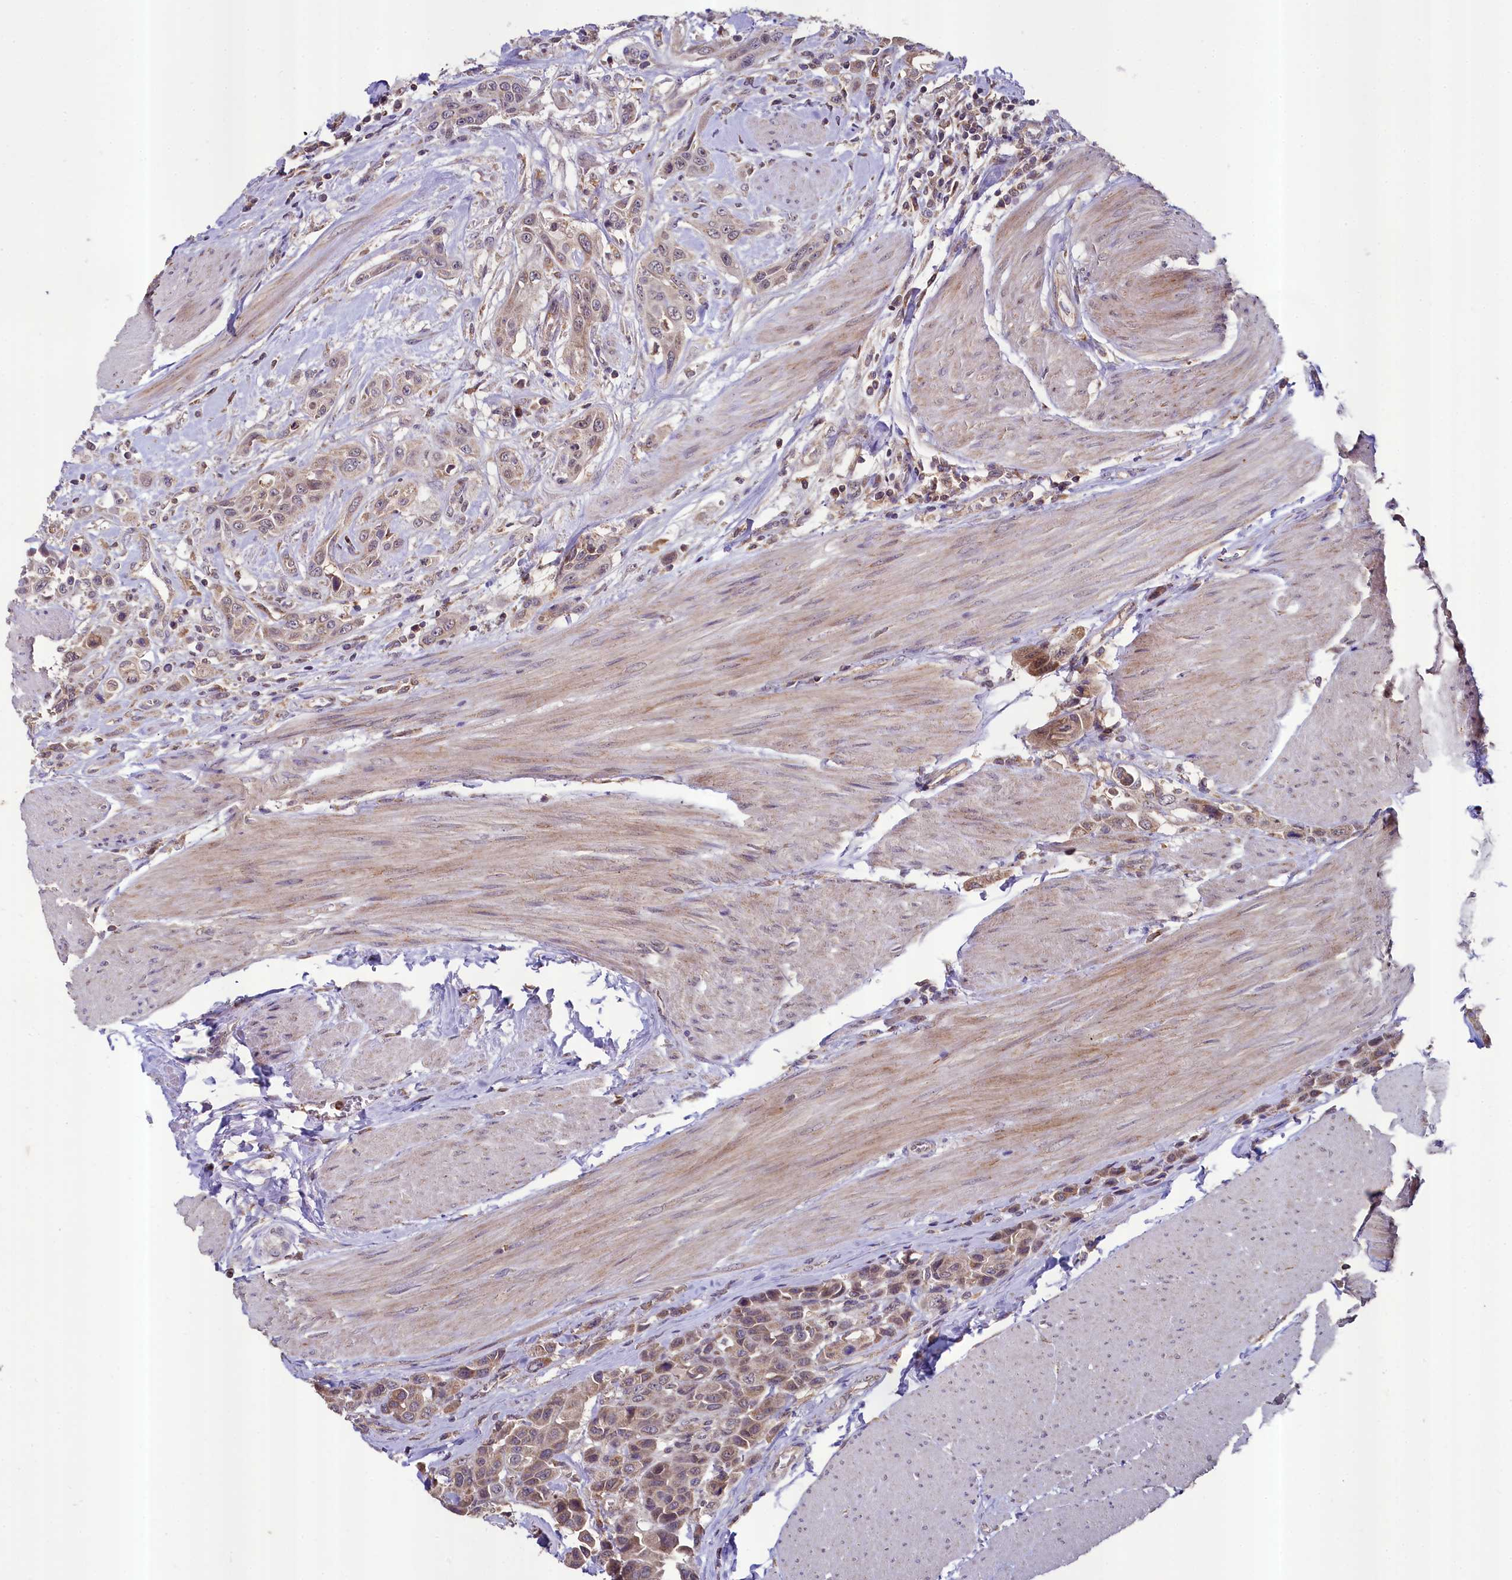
{"staining": {"intensity": "moderate", "quantity": ">75%", "location": "cytoplasmic/membranous"}, "tissue": "urothelial cancer", "cell_type": "Tumor cells", "image_type": "cancer", "snomed": [{"axis": "morphology", "description": "Urothelial carcinoma, High grade"}, {"axis": "topography", "description": "Urinary bladder"}], "caption": "Immunohistochemistry (IHC) histopathology image of neoplastic tissue: human high-grade urothelial carcinoma stained using immunohistochemistry (IHC) shows medium levels of moderate protein expression localized specifically in the cytoplasmic/membranous of tumor cells, appearing as a cytoplasmic/membranous brown color.", "gene": "METTL4", "patient": {"sex": "male", "age": 50}}